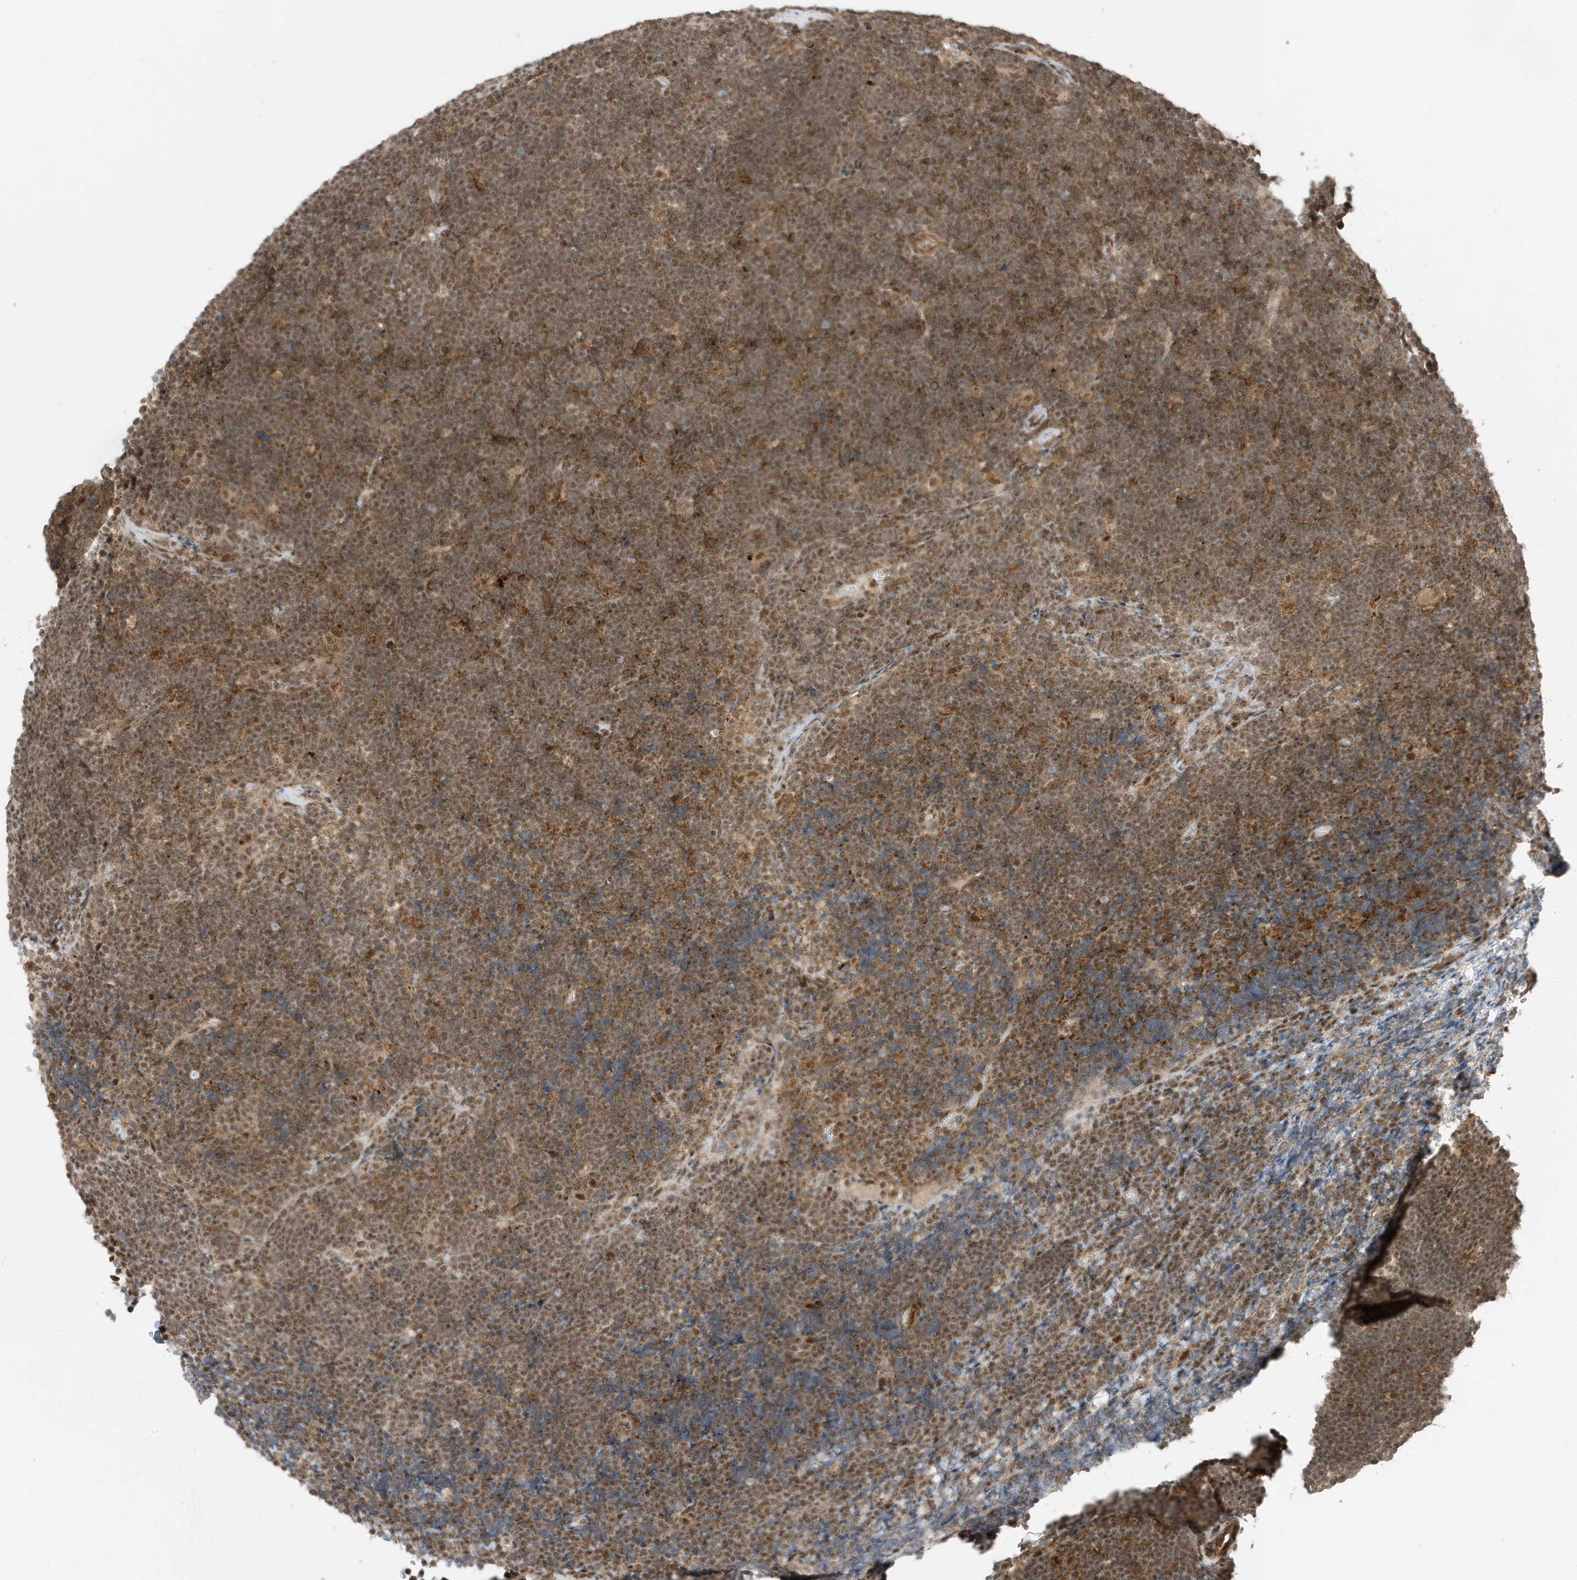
{"staining": {"intensity": "moderate", "quantity": ">75%", "location": "cytoplasmic/membranous,nuclear"}, "tissue": "lymphoma", "cell_type": "Tumor cells", "image_type": "cancer", "snomed": [{"axis": "morphology", "description": "Malignant lymphoma, non-Hodgkin's type, High grade"}, {"axis": "topography", "description": "Lymph node"}], "caption": "This is a histology image of immunohistochemistry staining of high-grade malignant lymphoma, non-Hodgkin's type, which shows moderate staining in the cytoplasmic/membranous and nuclear of tumor cells.", "gene": "TATDN3", "patient": {"sex": "male", "age": 13}}